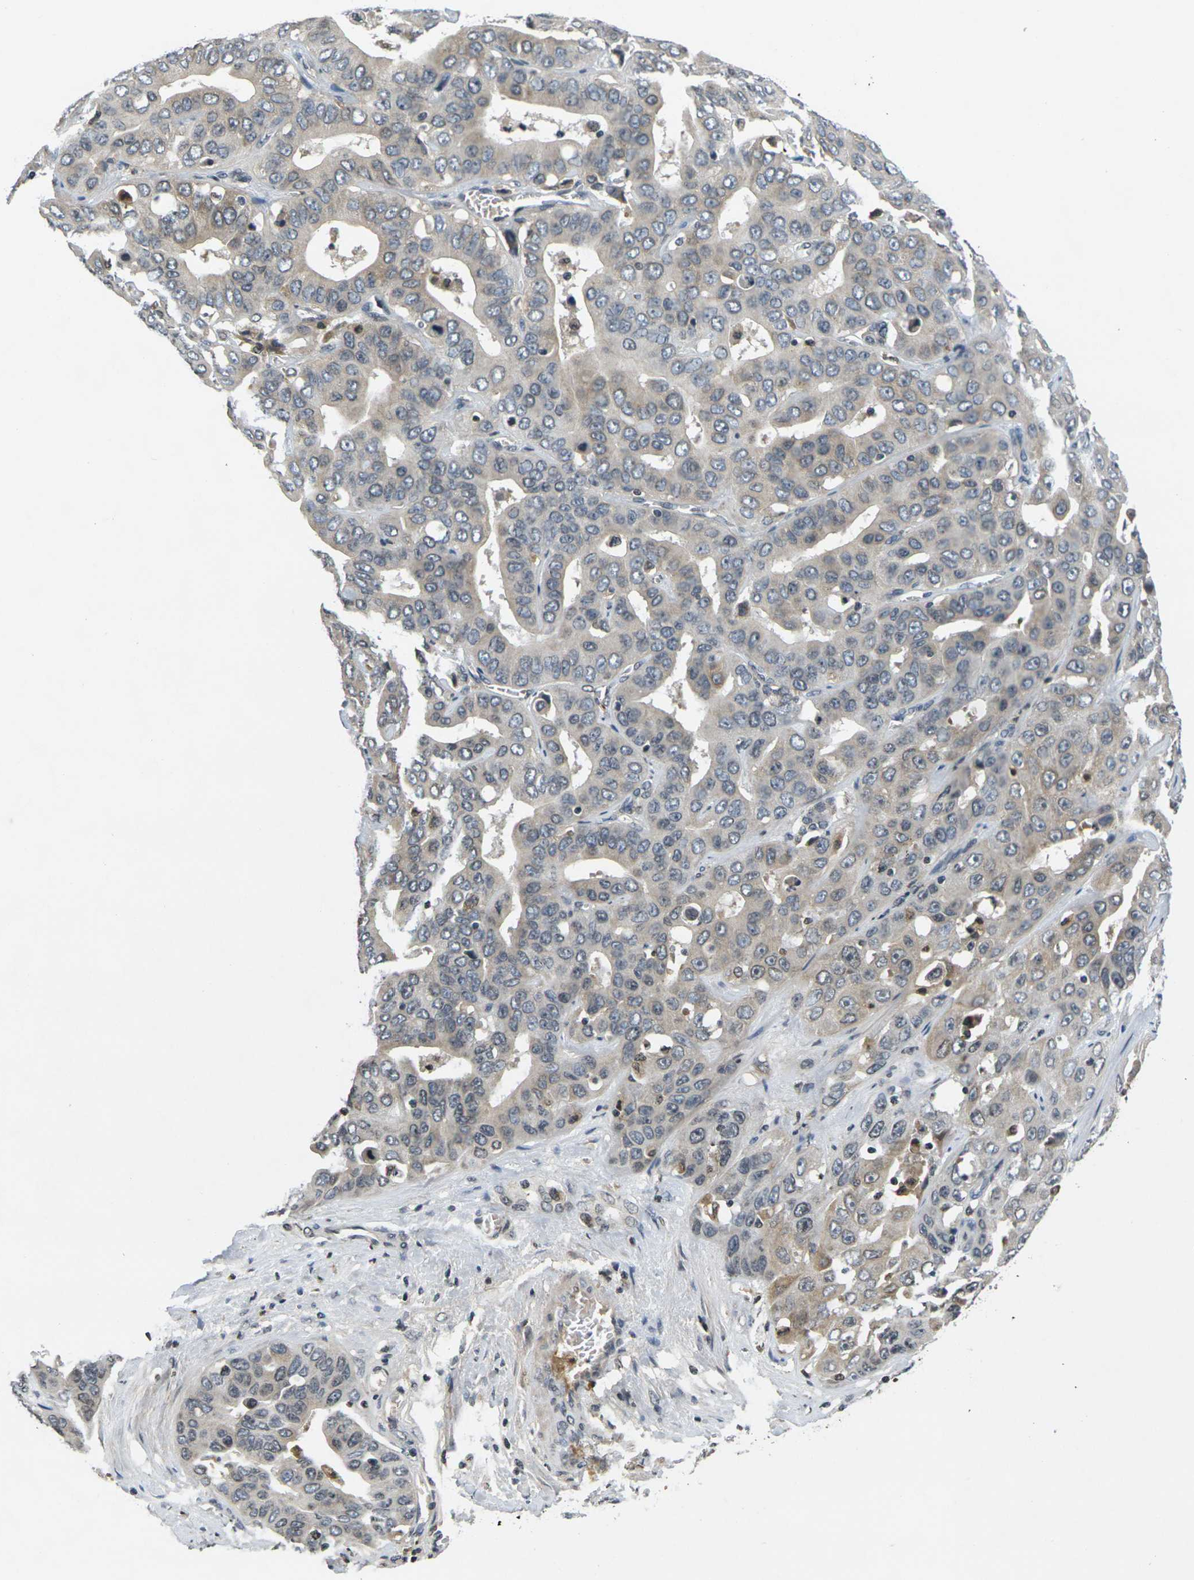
{"staining": {"intensity": "moderate", "quantity": "<25%", "location": "cytoplasmic/membranous"}, "tissue": "liver cancer", "cell_type": "Tumor cells", "image_type": "cancer", "snomed": [{"axis": "morphology", "description": "Cholangiocarcinoma"}, {"axis": "topography", "description": "Liver"}], "caption": "IHC histopathology image of neoplastic tissue: human liver cancer (cholangiocarcinoma) stained using immunohistochemistry (IHC) shows low levels of moderate protein expression localized specifically in the cytoplasmic/membranous of tumor cells, appearing as a cytoplasmic/membranous brown color.", "gene": "C1QC", "patient": {"sex": "female", "age": 52}}